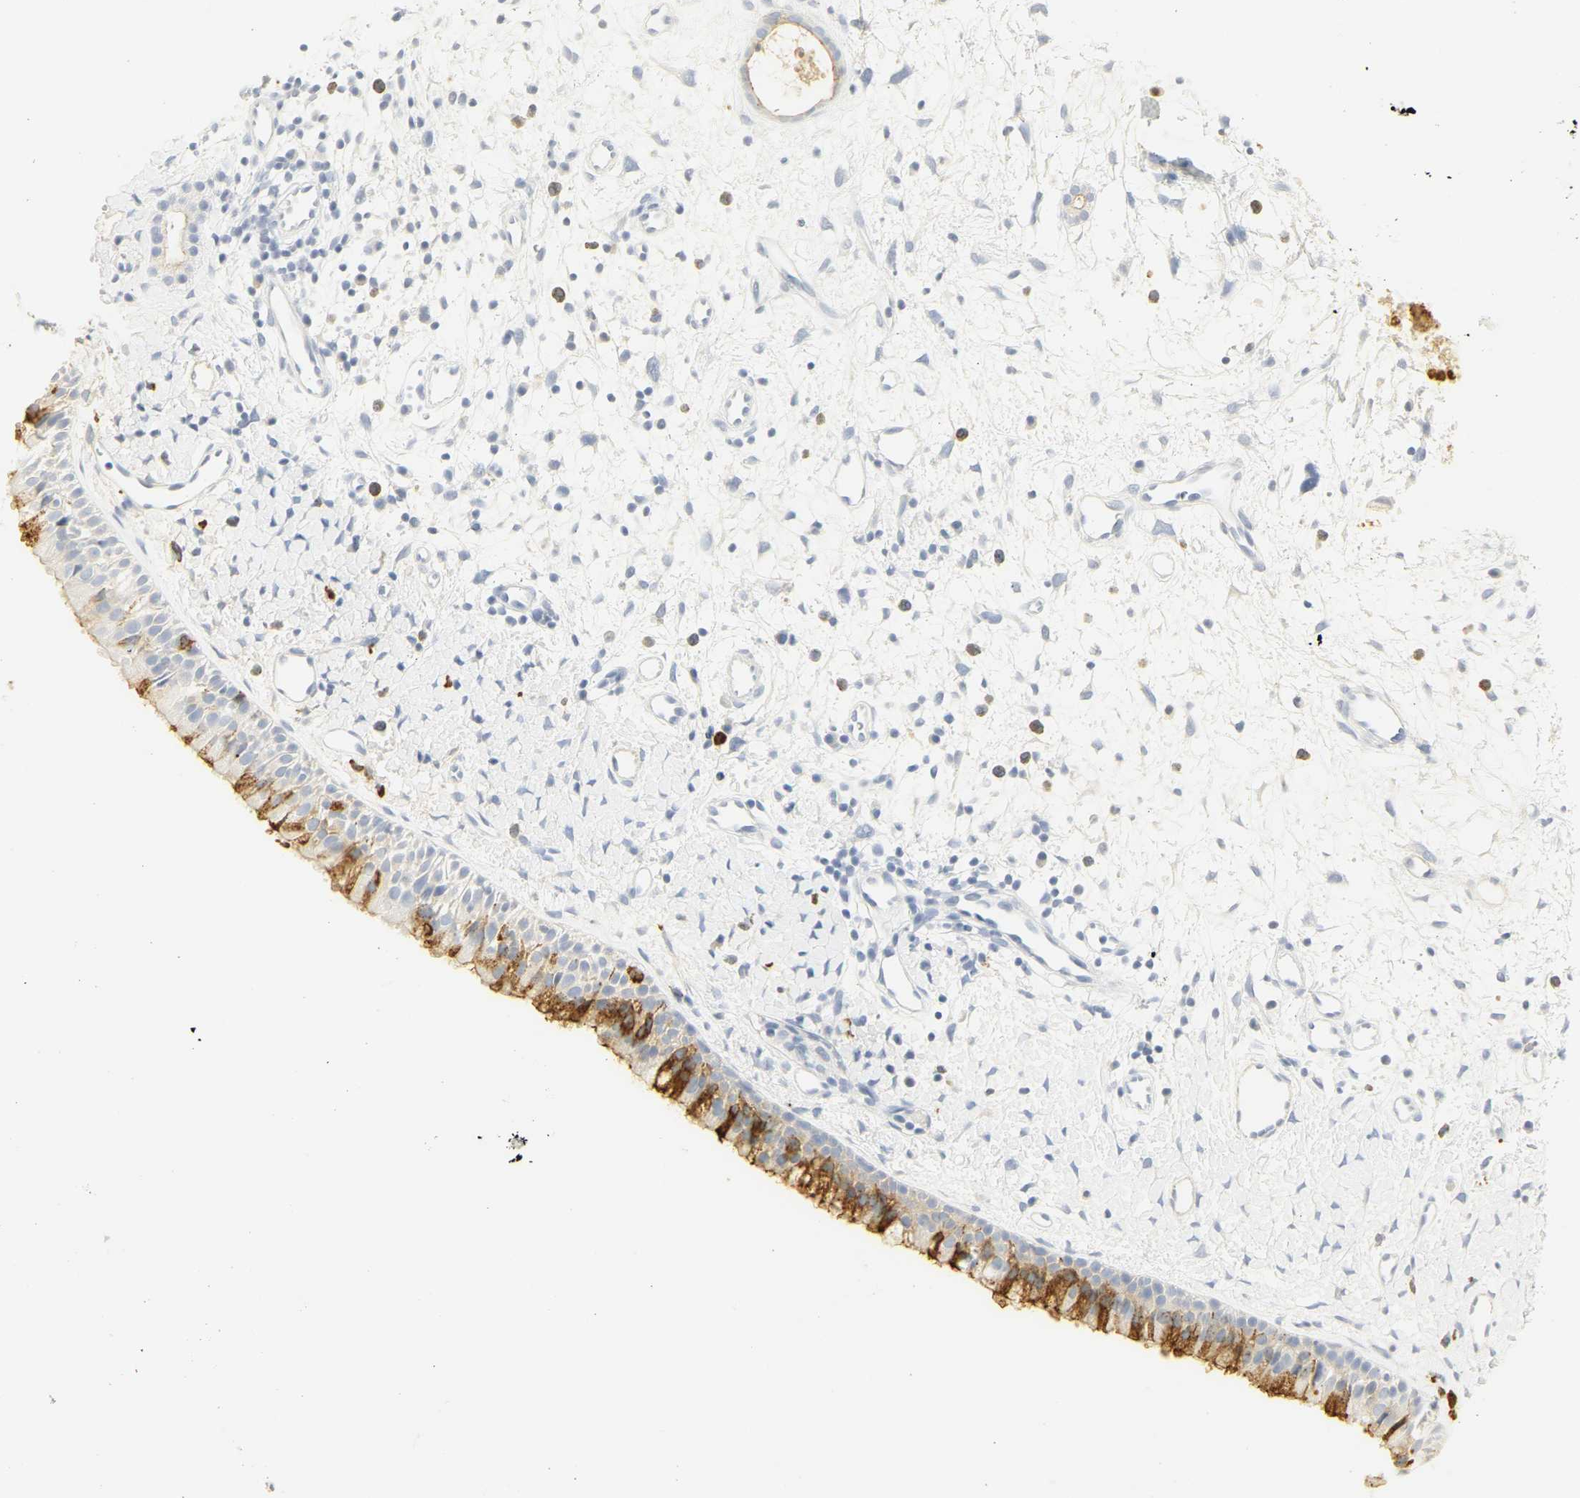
{"staining": {"intensity": "strong", "quantity": "<25%", "location": "cytoplasmic/membranous"}, "tissue": "nasopharynx", "cell_type": "Respiratory epithelial cells", "image_type": "normal", "snomed": [{"axis": "morphology", "description": "Normal tissue, NOS"}, {"axis": "topography", "description": "Nasopharynx"}], "caption": "The photomicrograph exhibits a brown stain indicating the presence of a protein in the cytoplasmic/membranous of respiratory epithelial cells in nasopharynx.", "gene": "CEACAM5", "patient": {"sex": "male", "age": 22}}